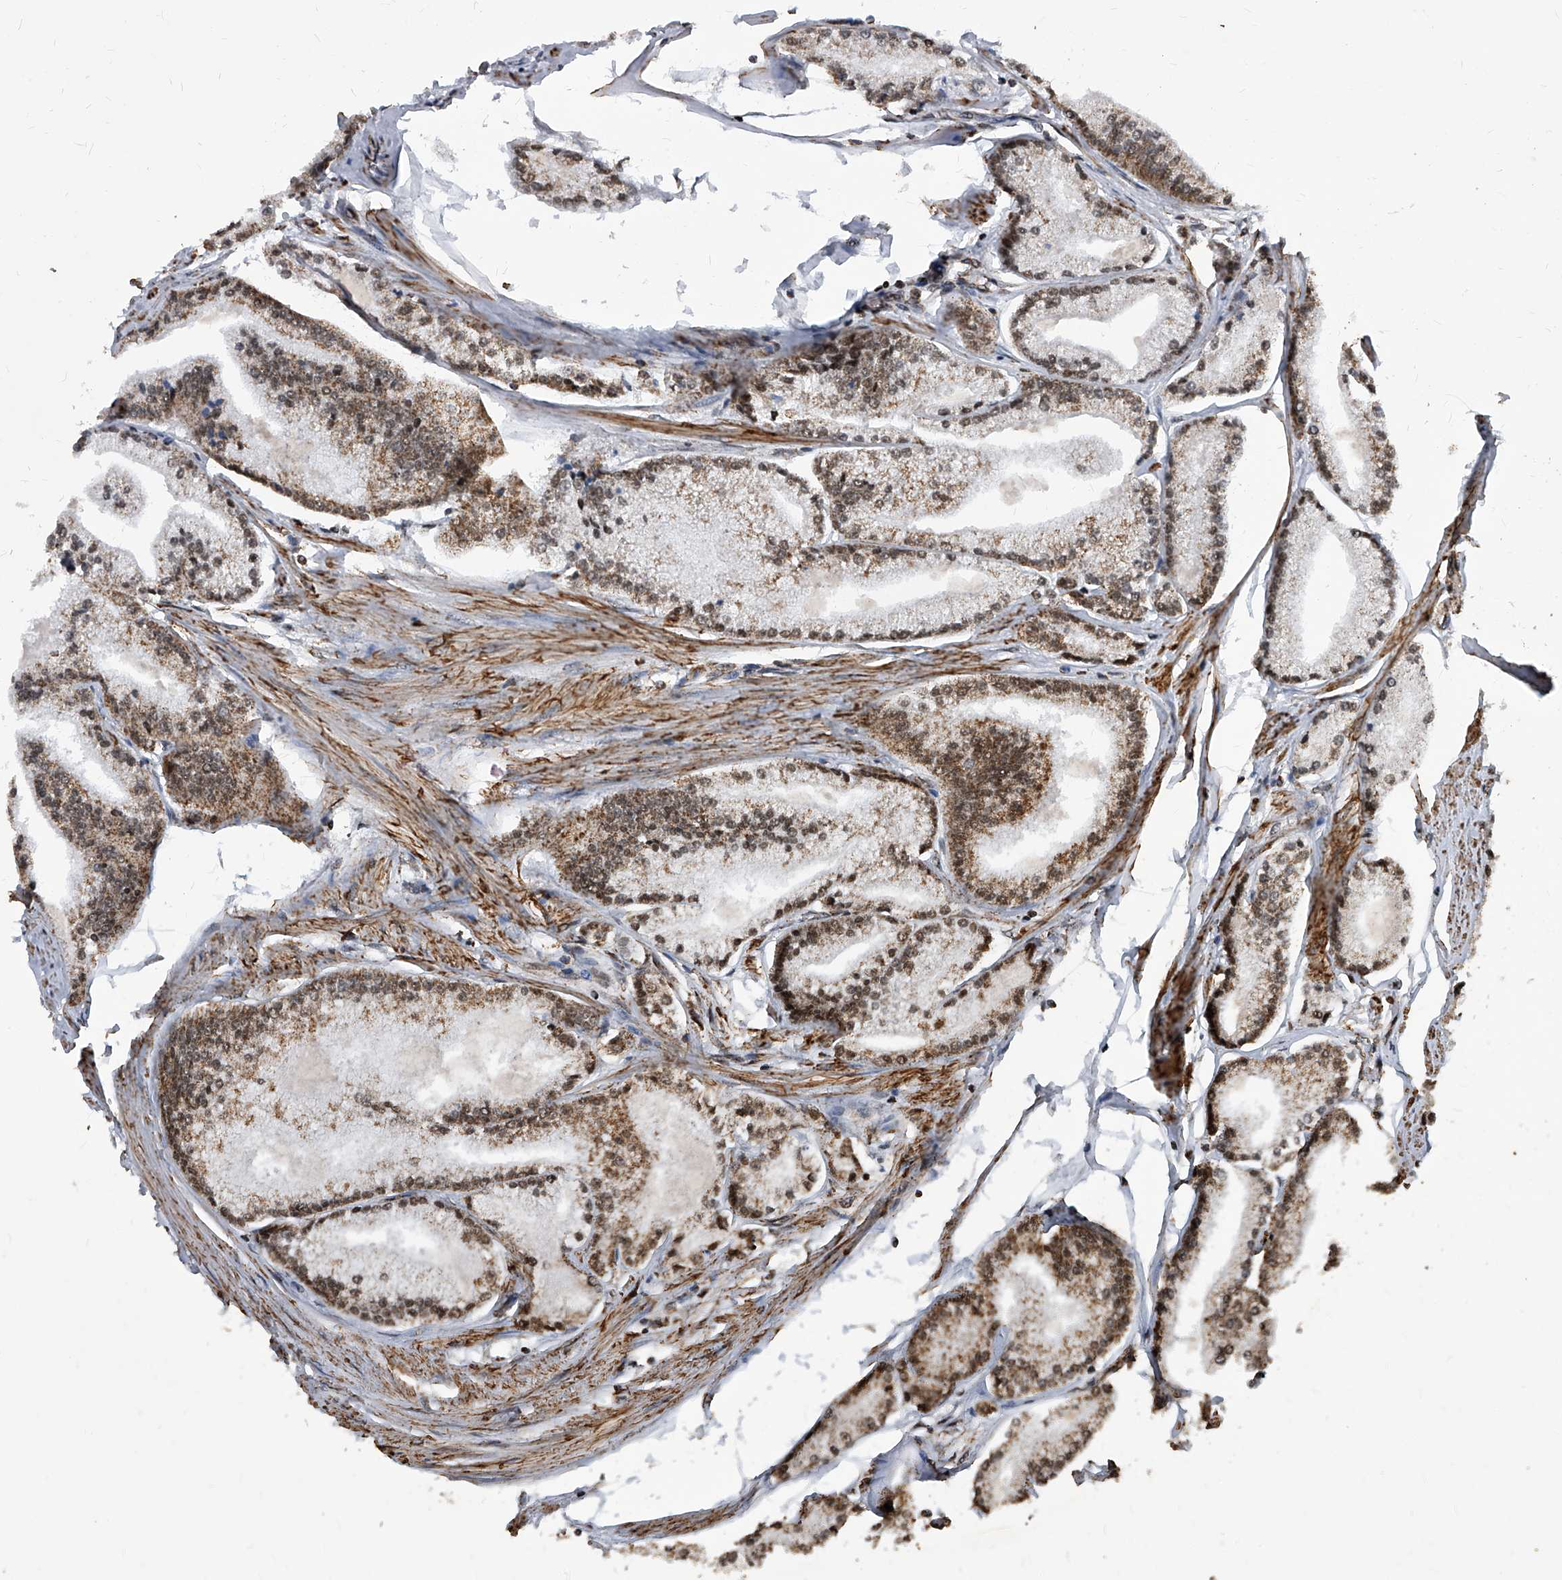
{"staining": {"intensity": "moderate", "quantity": "25%-75%", "location": "cytoplasmic/membranous,nuclear"}, "tissue": "prostate cancer", "cell_type": "Tumor cells", "image_type": "cancer", "snomed": [{"axis": "morphology", "description": "Adenocarcinoma, Low grade"}, {"axis": "topography", "description": "Prostate"}], "caption": "Prostate cancer (adenocarcinoma (low-grade)) stained for a protein exhibits moderate cytoplasmic/membranous and nuclear positivity in tumor cells.", "gene": "DUSP22", "patient": {"sex": "male", "age": 52}}